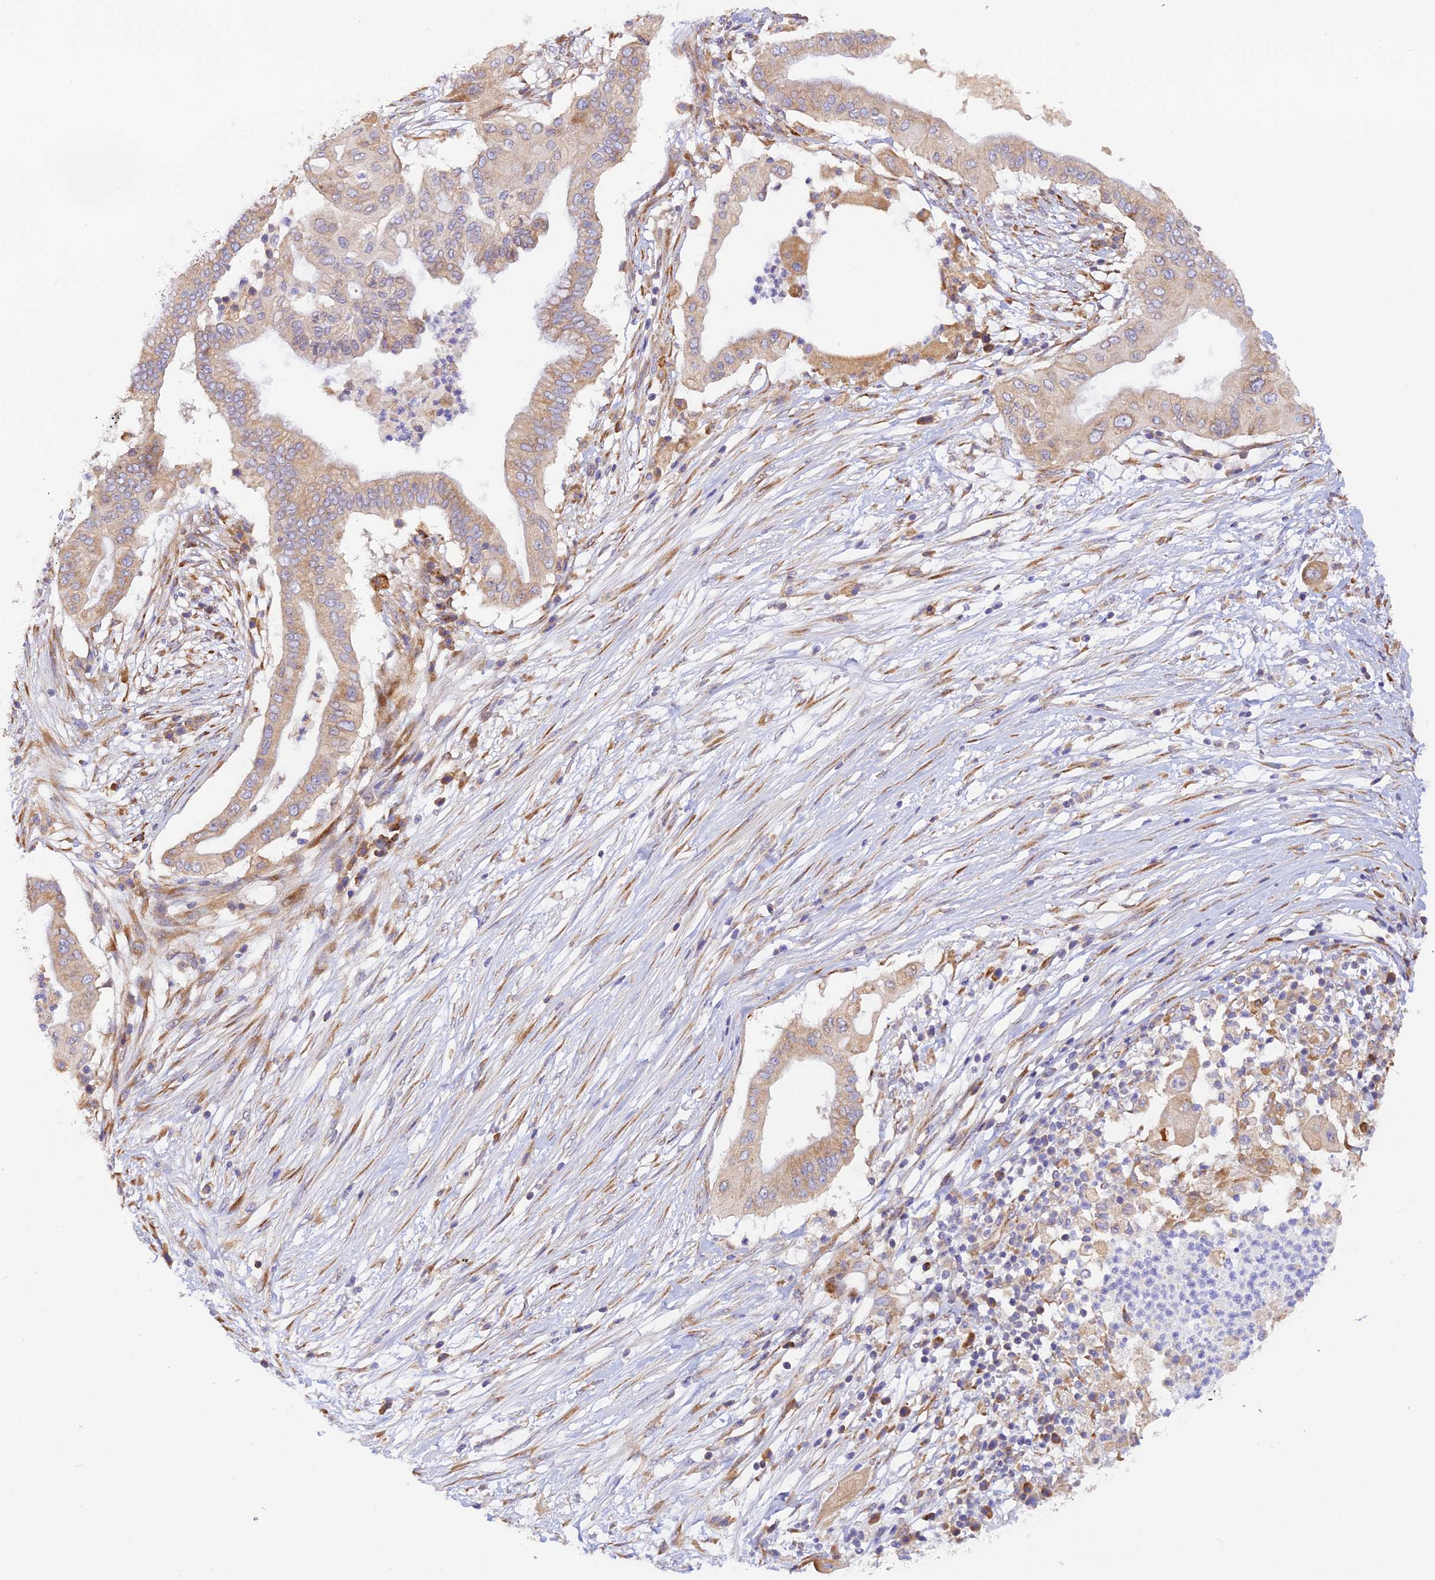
{"staining": {"intensity": "moderate", "quantity": "25%-75%", "location": "cytoplasmic/membranous"}, "tissue": "pancreatic cancer", "cell_type": "Tumor cells", "image_type": "cancer", "snomed": [{"axis": "morphology", "description": "Adenocarcinoma, NOS"}, {"axis": "topography", "description": "Pancreas"}], "caption": "A high-resolution micrograph shows immunohistochemistry (IHC) staining of pancreatic cancer, which displays moderate cytoplasmic/membranous staining in about 25%-75% of tumor cells.", "gene": "RPL5", "patient": {"sex": "male", "age": 68}}